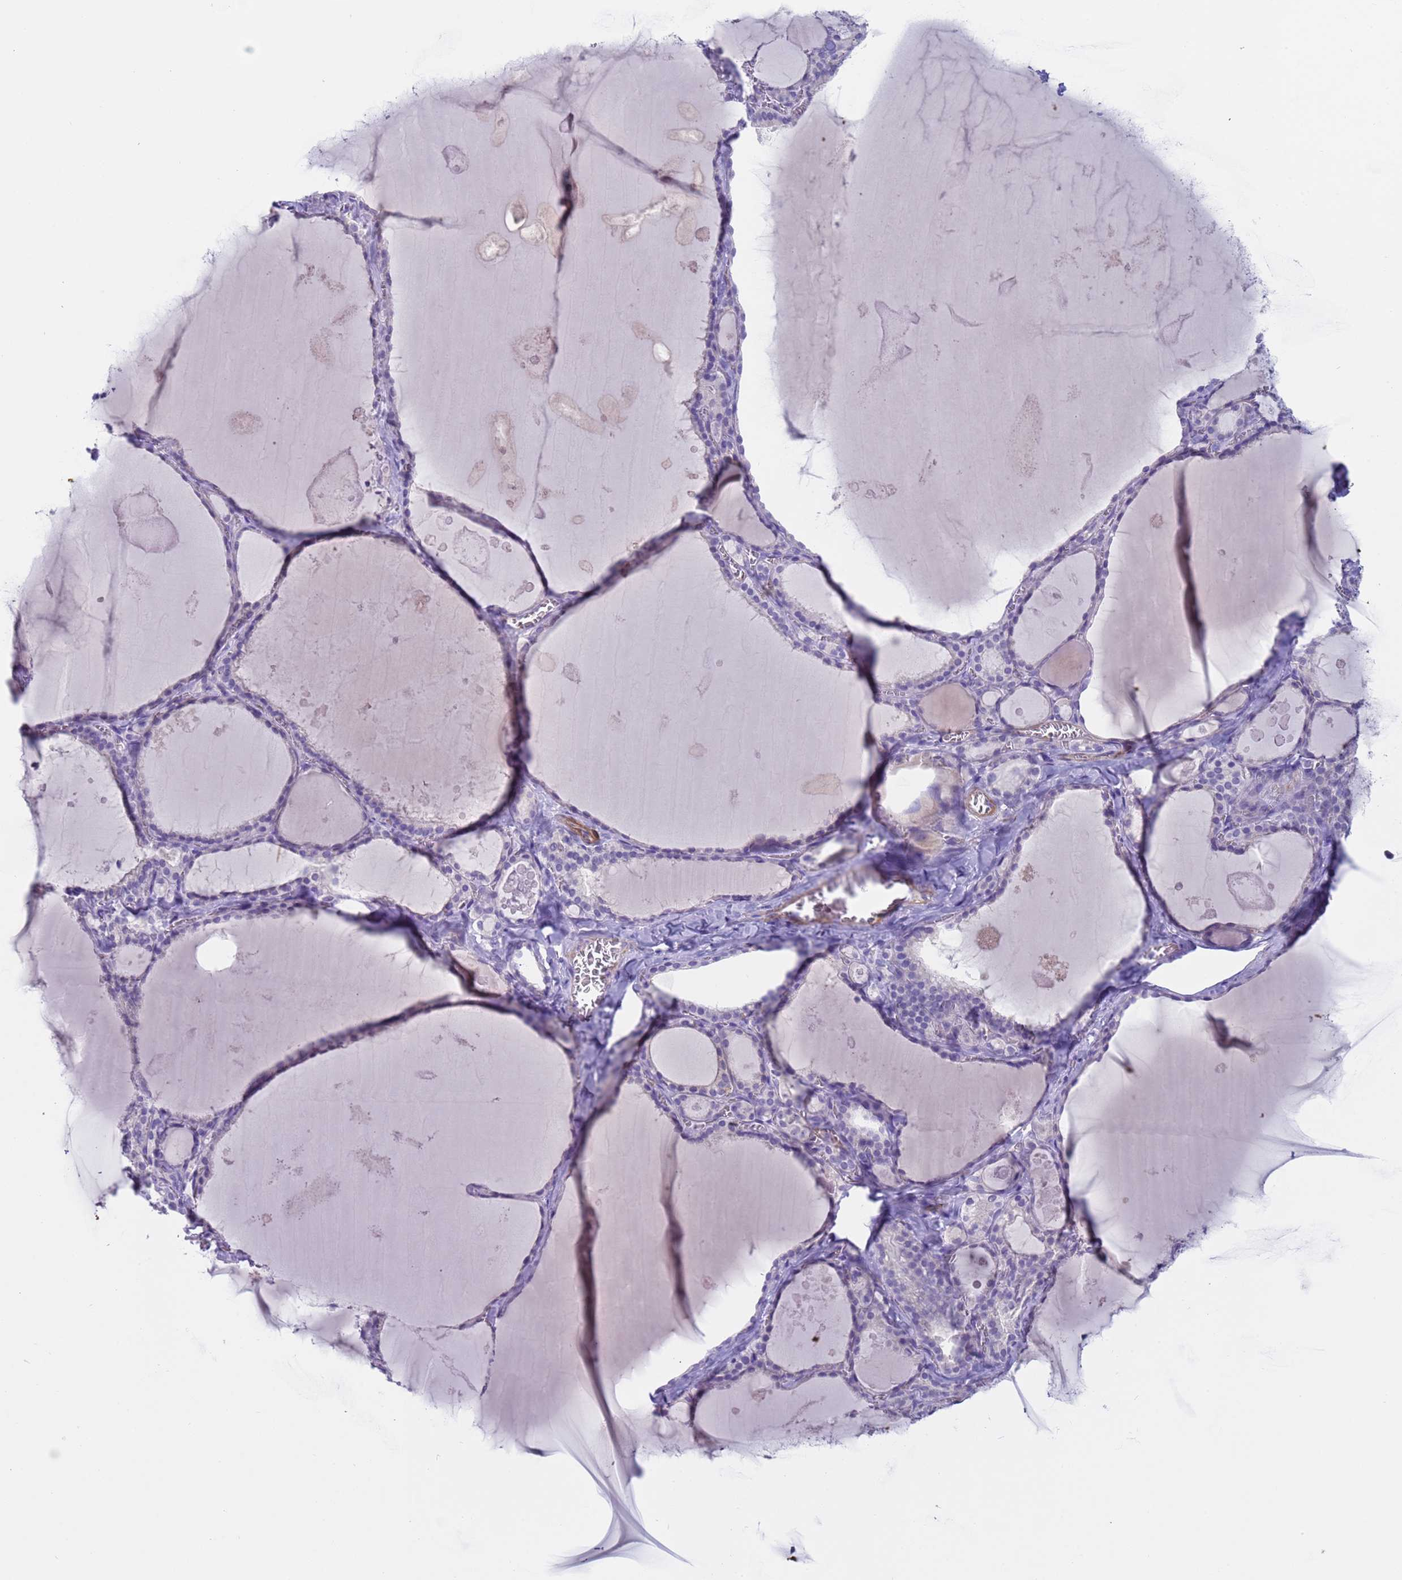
{"staining": {"intensity": "negative", "quantity": "none", "location": "none"}, "tissue": "thyroid gland", "cell_type": "Glandular cells", "image_type": "normal", "snomed": [{"axis": "morphology", "description": "Normal tissue, NOS"}, {"axis": "topography", "description": "Thyroid gland"}], "caption": "DAB (3,3'-diaminobenzidine) immunohistochemical staining of normal thyroid gland shows no significant positivity in glandular cells. Brightfield microscopy of immunohistochemistry stained with DAB (brown) and hematoxylin (blue), captured at high magnification.", "gene": "KBTBD3", "patient": {"sex": "male", "age": 56}}